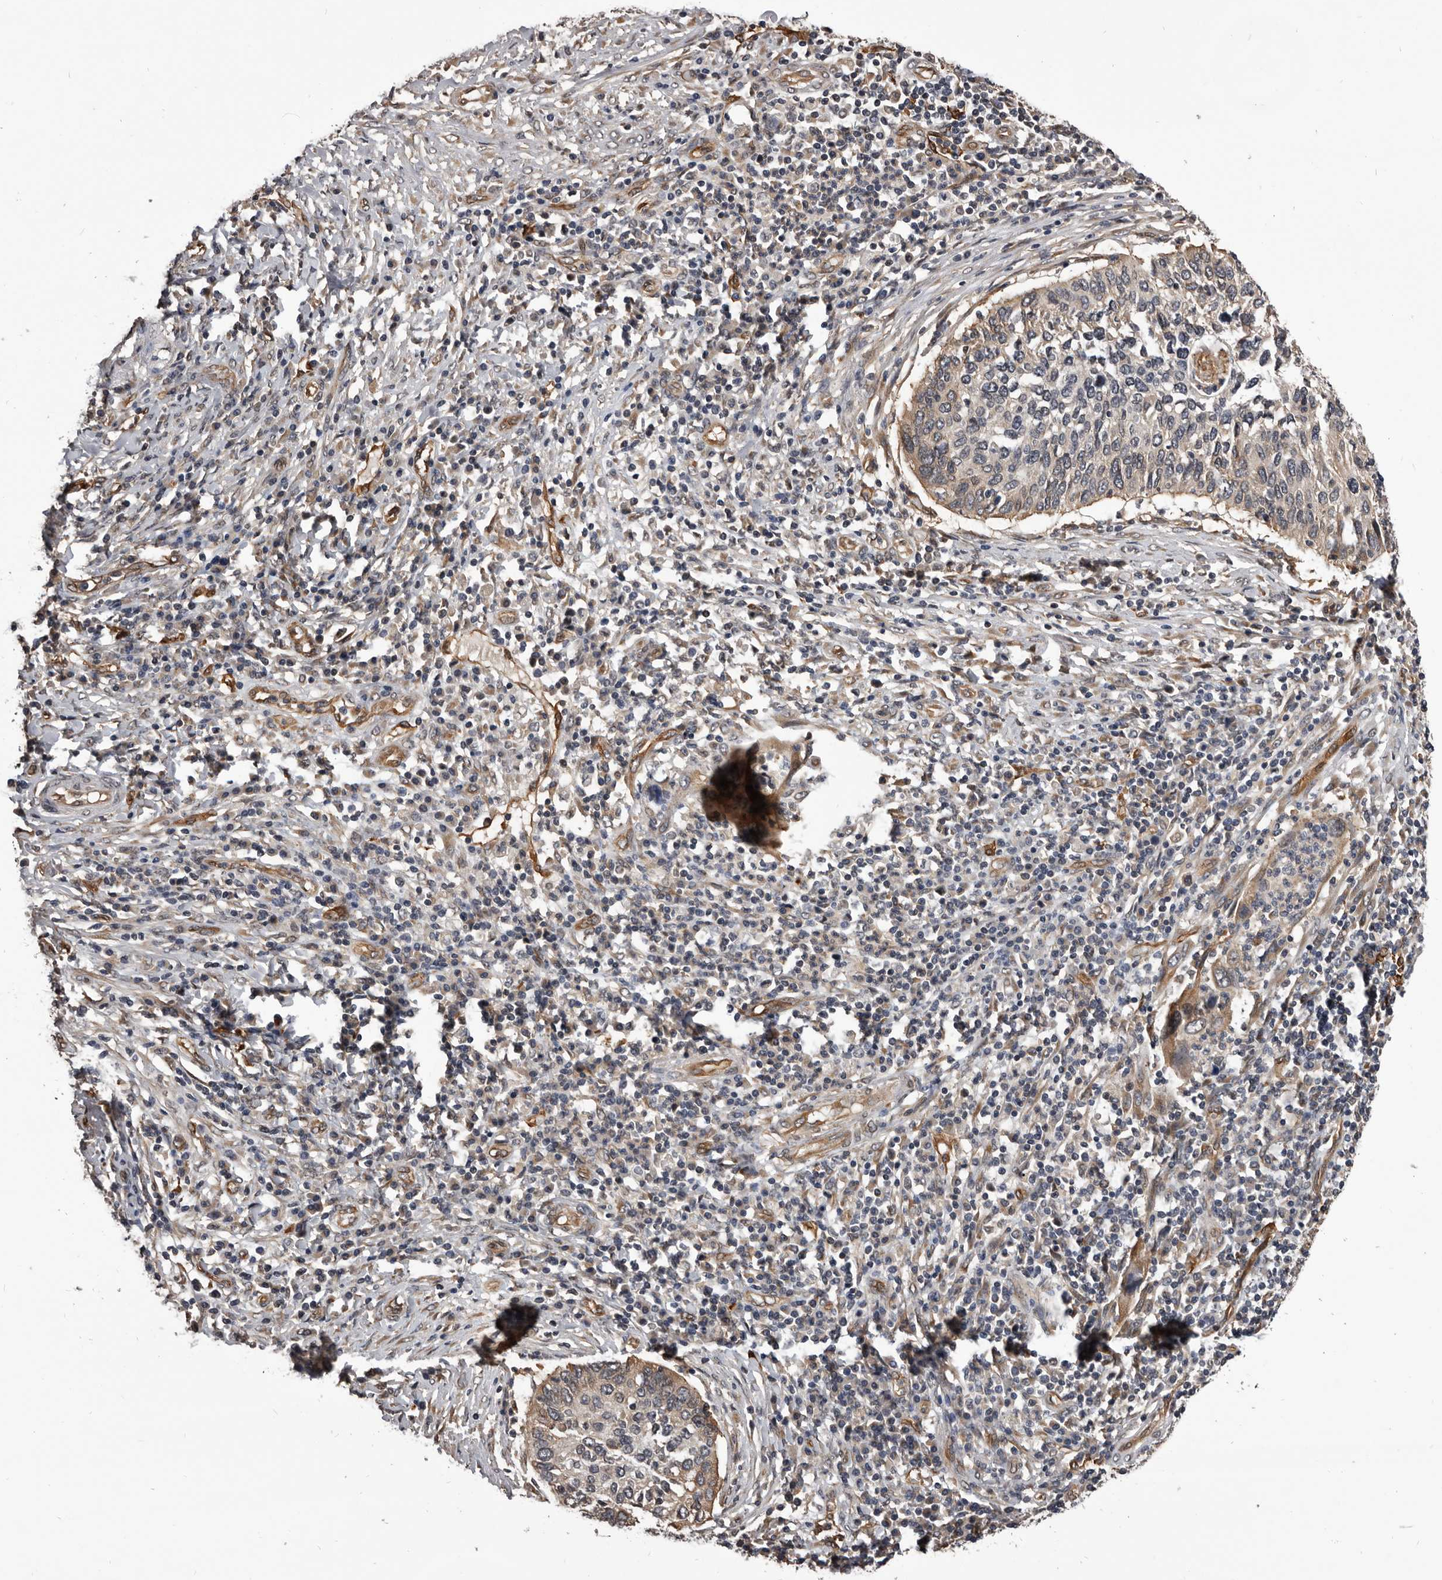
{"staining": {"intensity": "weak", "quantity": "25%-75%", "location": "cytoplasmic/membranous"}, "tissue": "cervical cancer", "cell_type": "Tumor cells", "image_type": "cancer", "snomed": [{"axis": "morphology", "description": "Squamous cell carcinoma, NOS"}, {"axis": "topography", "description": "Cervix"}], "caption": "Immunohistochemical staining of human cervical cancer (squamous cell carcinoma) reveals low levels of weak cytoplasmic/membranous staining in about 25%-75% of tumor cells. The protein is stained brown, and the nuclei are stained in blue (DAB (3,3'-diaminobenzidine) IHC with brightfield microscopy, high magnification).", "gene": "ADAMTS20", "patient": {"sex": "female", "age": 38}}